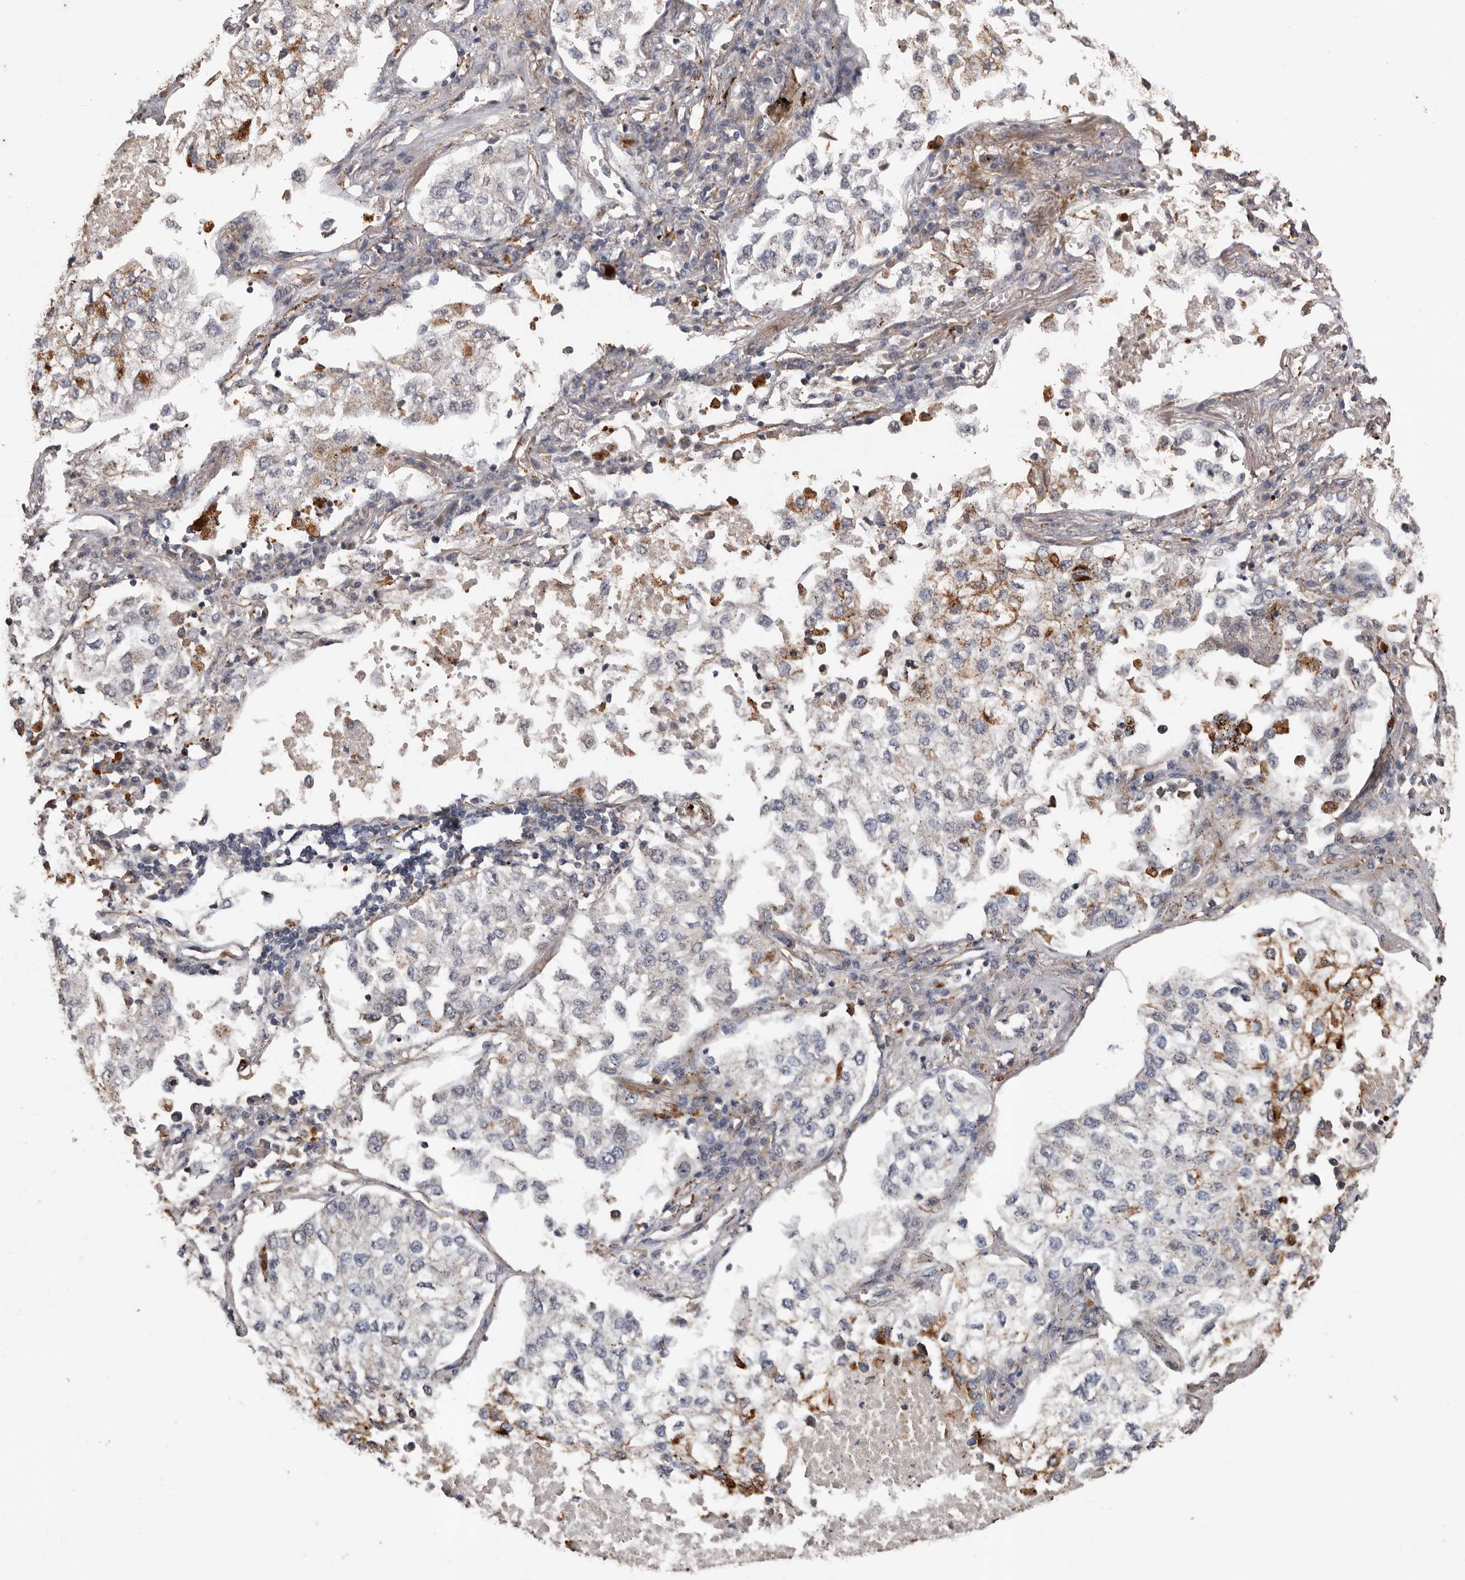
{"staining": {"intensity": "negative", "quantity": "none", "location": "none"}, "tissue": "lung cancer", "cell_type": "Tumor cells", "image_type": "cancer", "snomed": [{"axis": "morphology", "description": "Adenocarcinoma, NOS"}, {"axis": "topography", "description": "Lung"}], "caption": "Human lung cancer stained for a protein using immunohistochemistry (IHC) reveals no expression in tumor cells.", "gene": "BRAT1", "patient": {"sex": "male", "age": 63}}